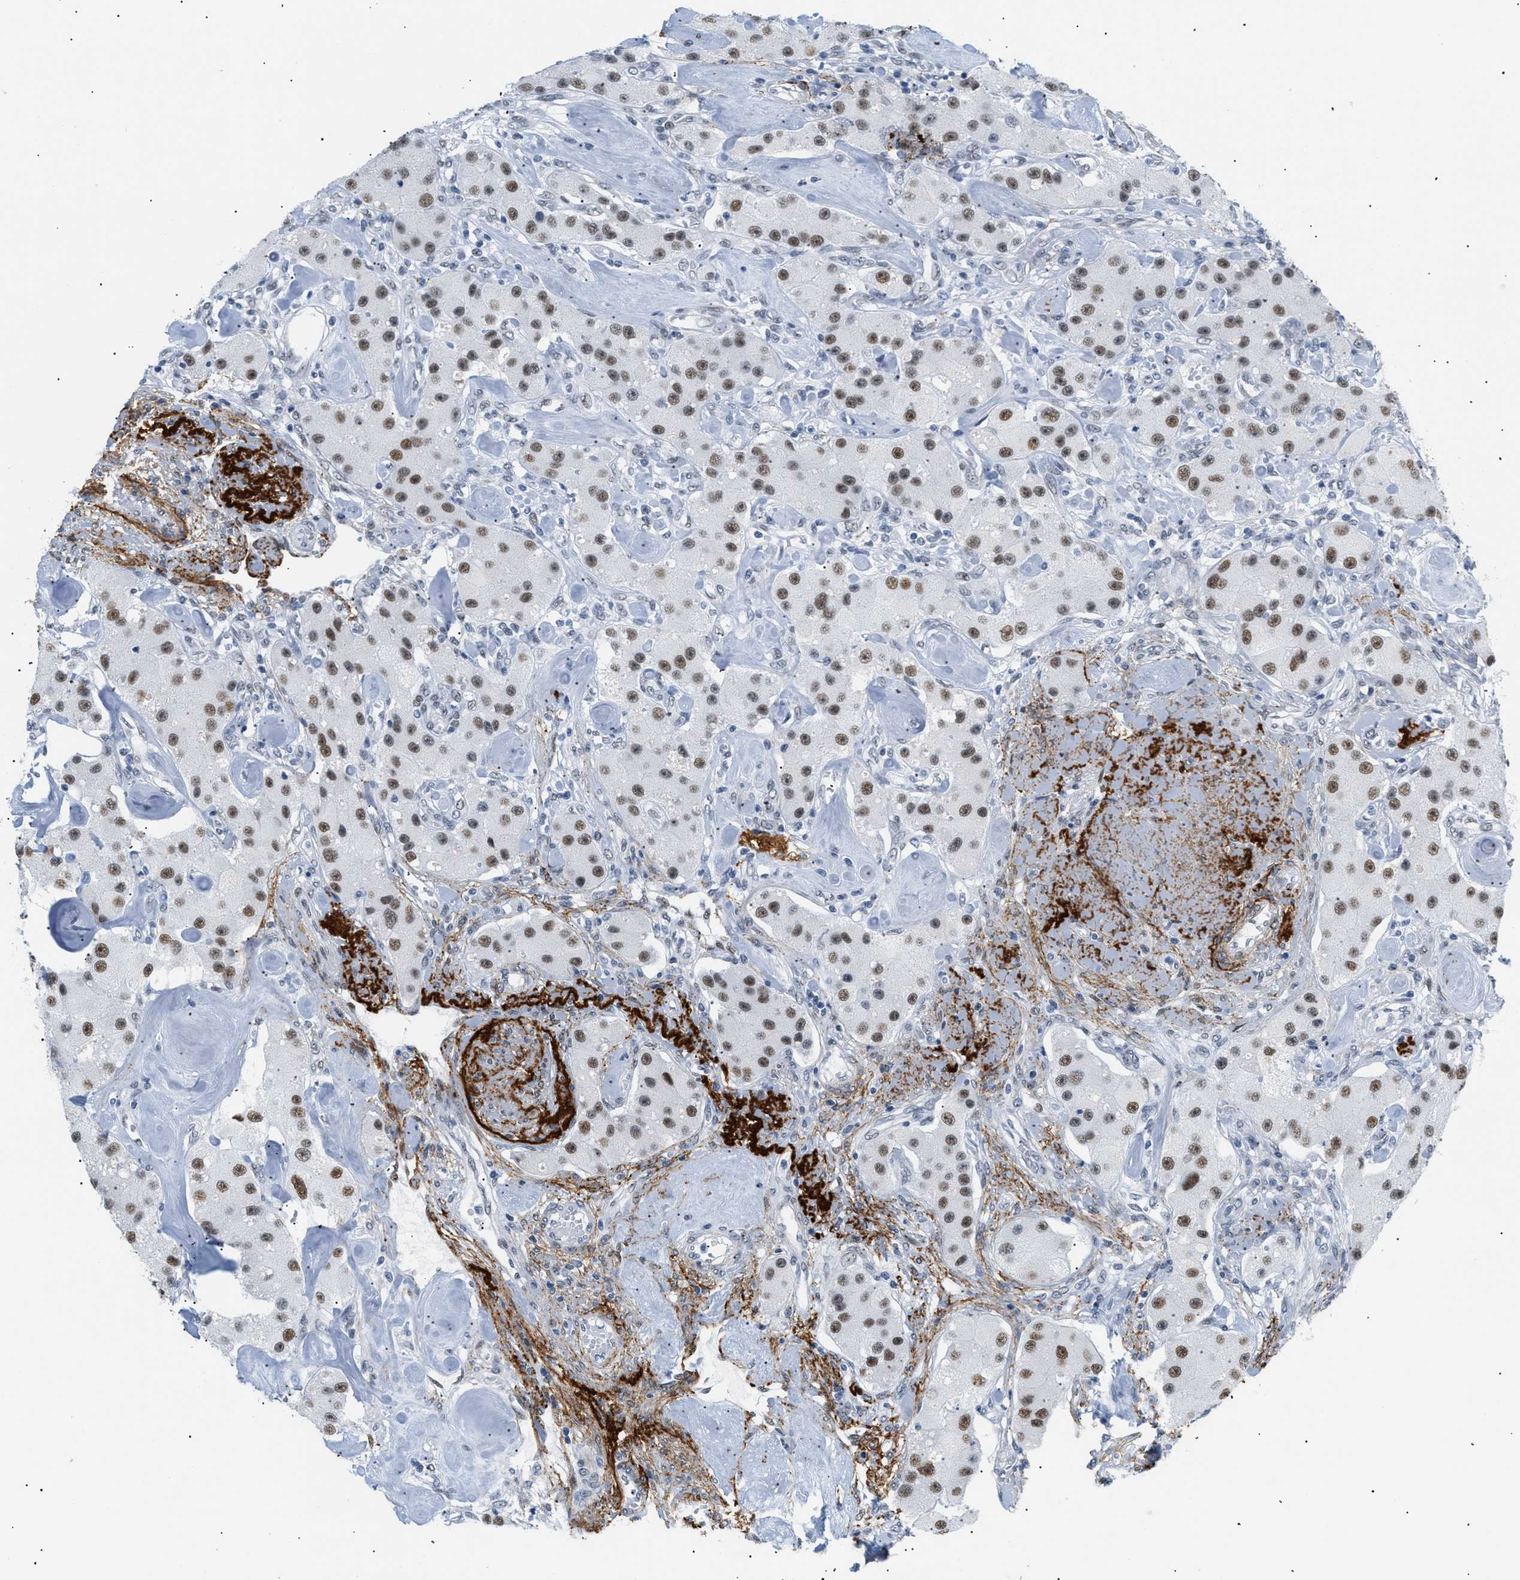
{"staining": {"intensity": "weak", "quantity": ">75%", "location": "nuclear"}, "tissue": "carcinoid", "cell_type": "Tumor cells", "image_type": "cancer", "snomed": [{"axis": "morphology", "description": "Carcinoid, malignant, NOS"}, {"axis": "topography", "description": "Pancreas"}], "caption": "A low amount of weak nuclear staining is identified in approximately >75% of tumor cells in malignant carcinoid tissue.", "gene": "ELN", "patient": {"sex": "male", "age": 41}}